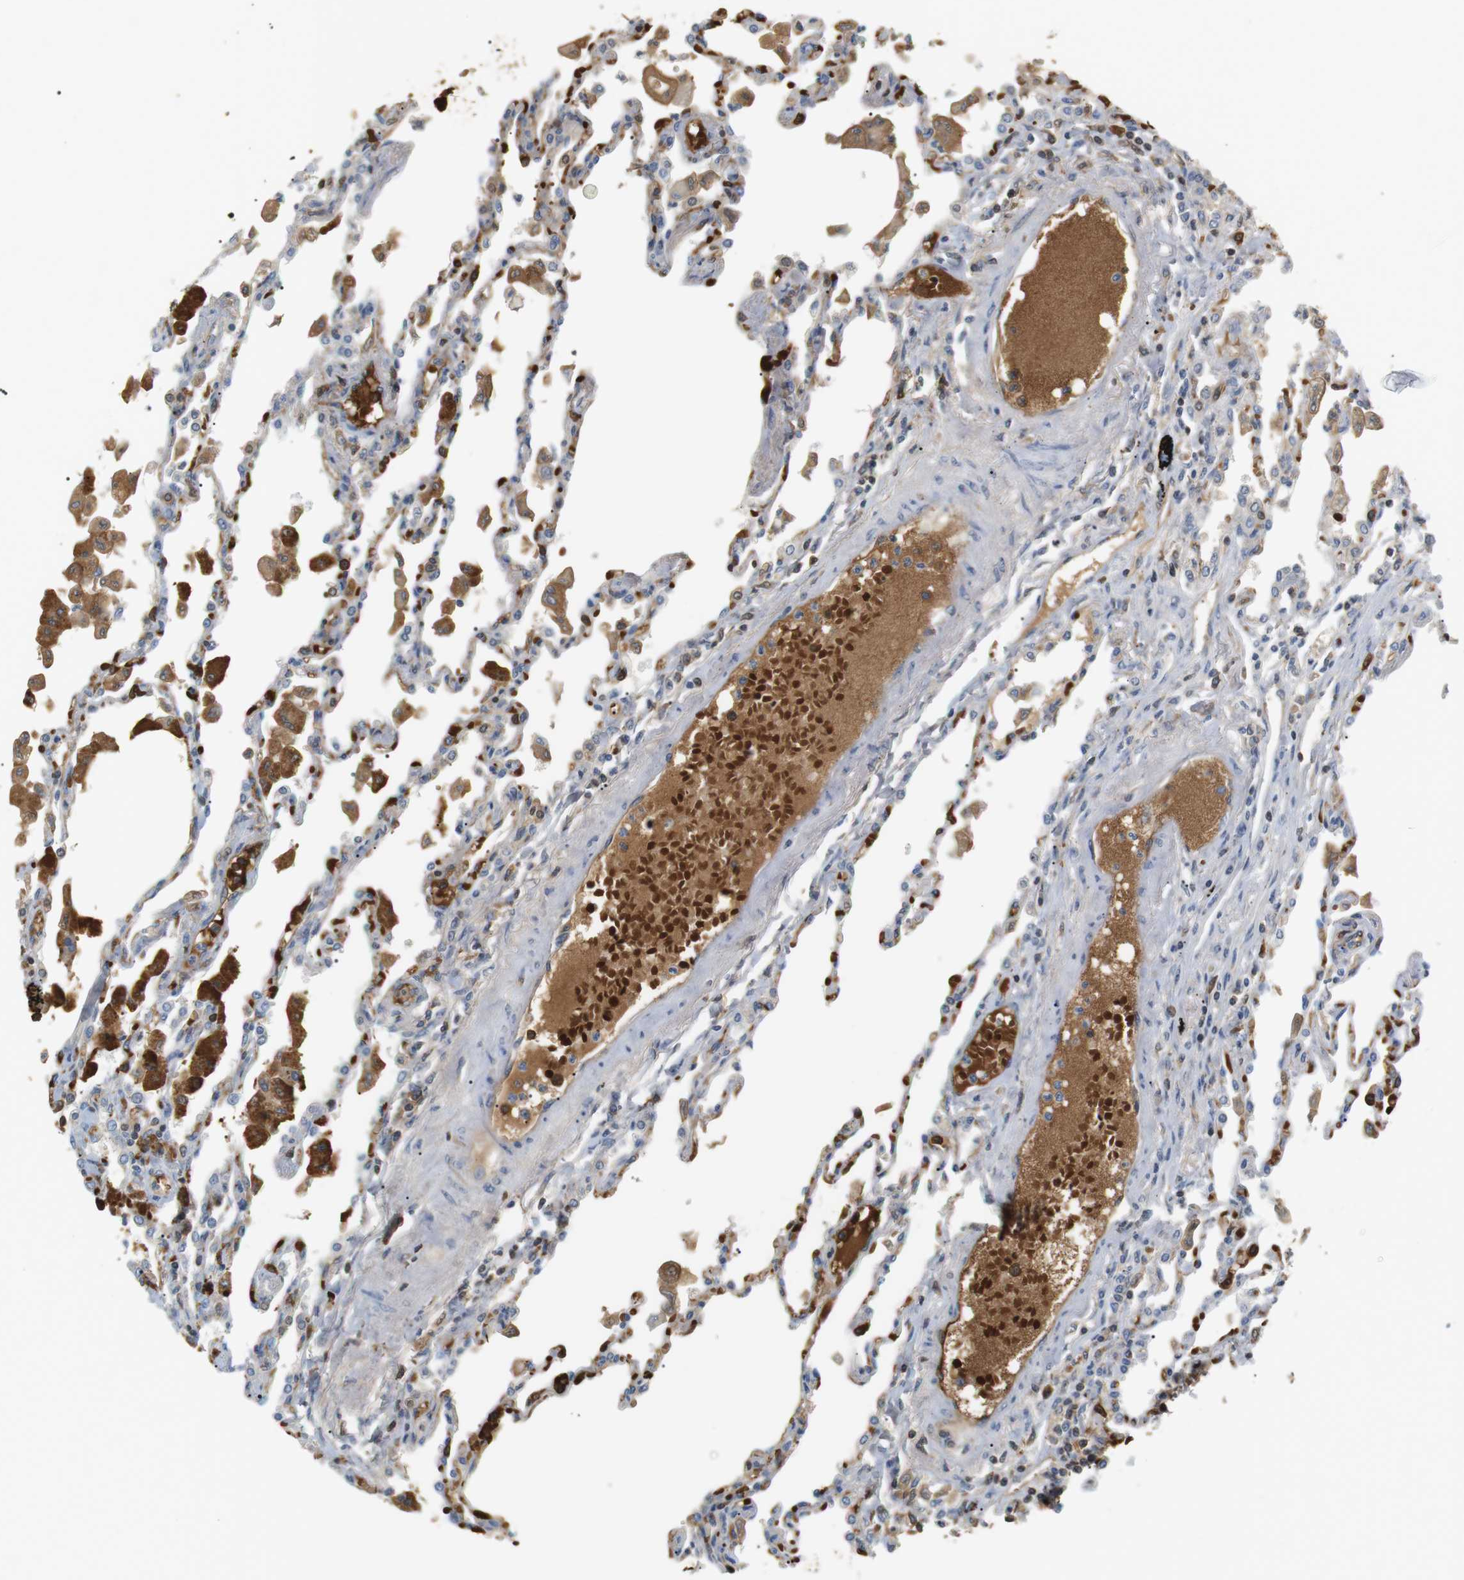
{"staining": {"intensity": "weak", "quantity": ">75%", "location": "cytoplasmic/membranous"}, "tissue": "lung", "cell_type": "Alveolar cells", "image_type": "normal", "snomed": [{"axis": "morphology", "description": "Normal tissue, NOS"}, {"axis": "topography", "description": "Bronchus"}, {"axis": "topography", "description": "Lung"}], "caption": "Lung stained for a protein (brown) exhibits weak cytoplasmic/membranous positive expression in approximately >75% of alveolar cells.", "gene": "ADCY10", "patient": {"sex": "female", "age": 49}}